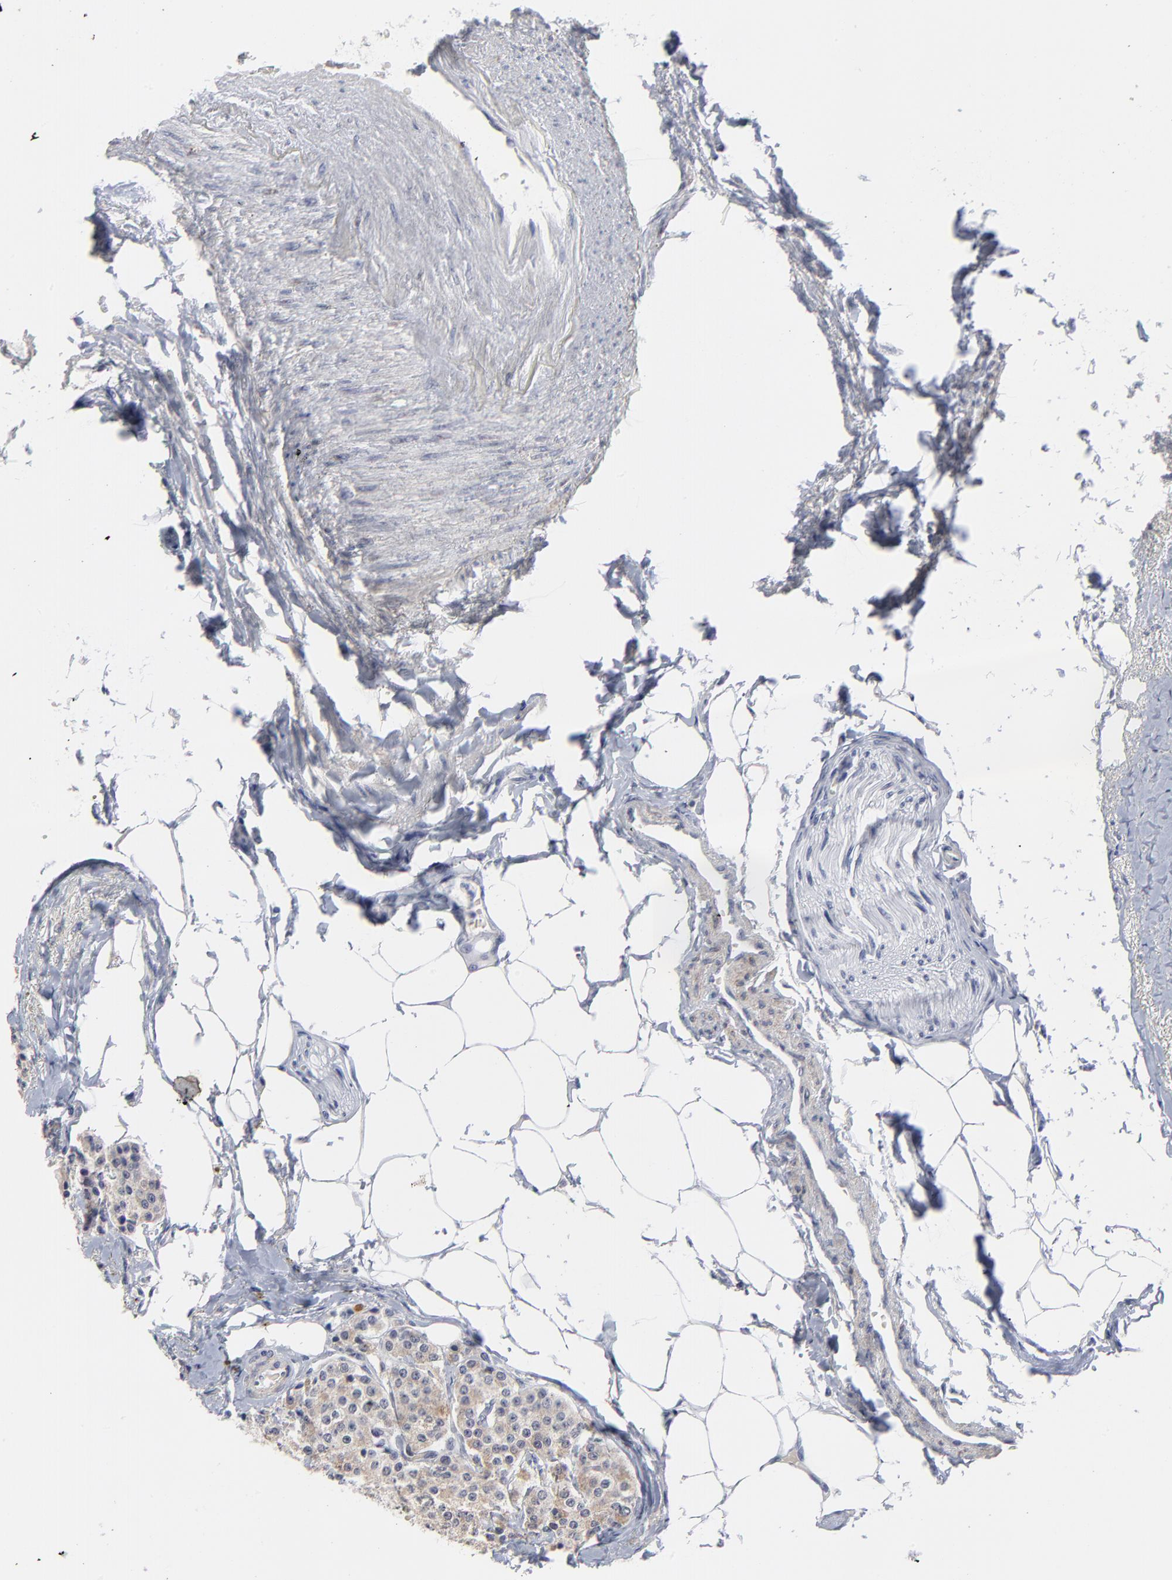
{"staining": {"intensity": "weak", "quantity": "25%-75%", "location": "cytoplasmic/membranous"}, "tissue": "carcinoid", "cell_type": "Tumor cells", "image_type": "cancer", "snomed": [{"axis": "morphology", "description": "Carcinoid, malignant, NOS"}, {"axis": "topography", "description": "Colon"}], "caption": "Immunohistochemistry (IHC) micrograph of neoplastic tissue: carcinoid (malignant) stained using immunohistochemistry (IHC) demonstrates low levels of weak protein expression localized specifically in the cytoplasmic/membranous of tumor cells, appearing as a cytoplasmic/membranous brown color.", "gene": "MAGEA10", "patient": {"sex": "female", "age": 61}}